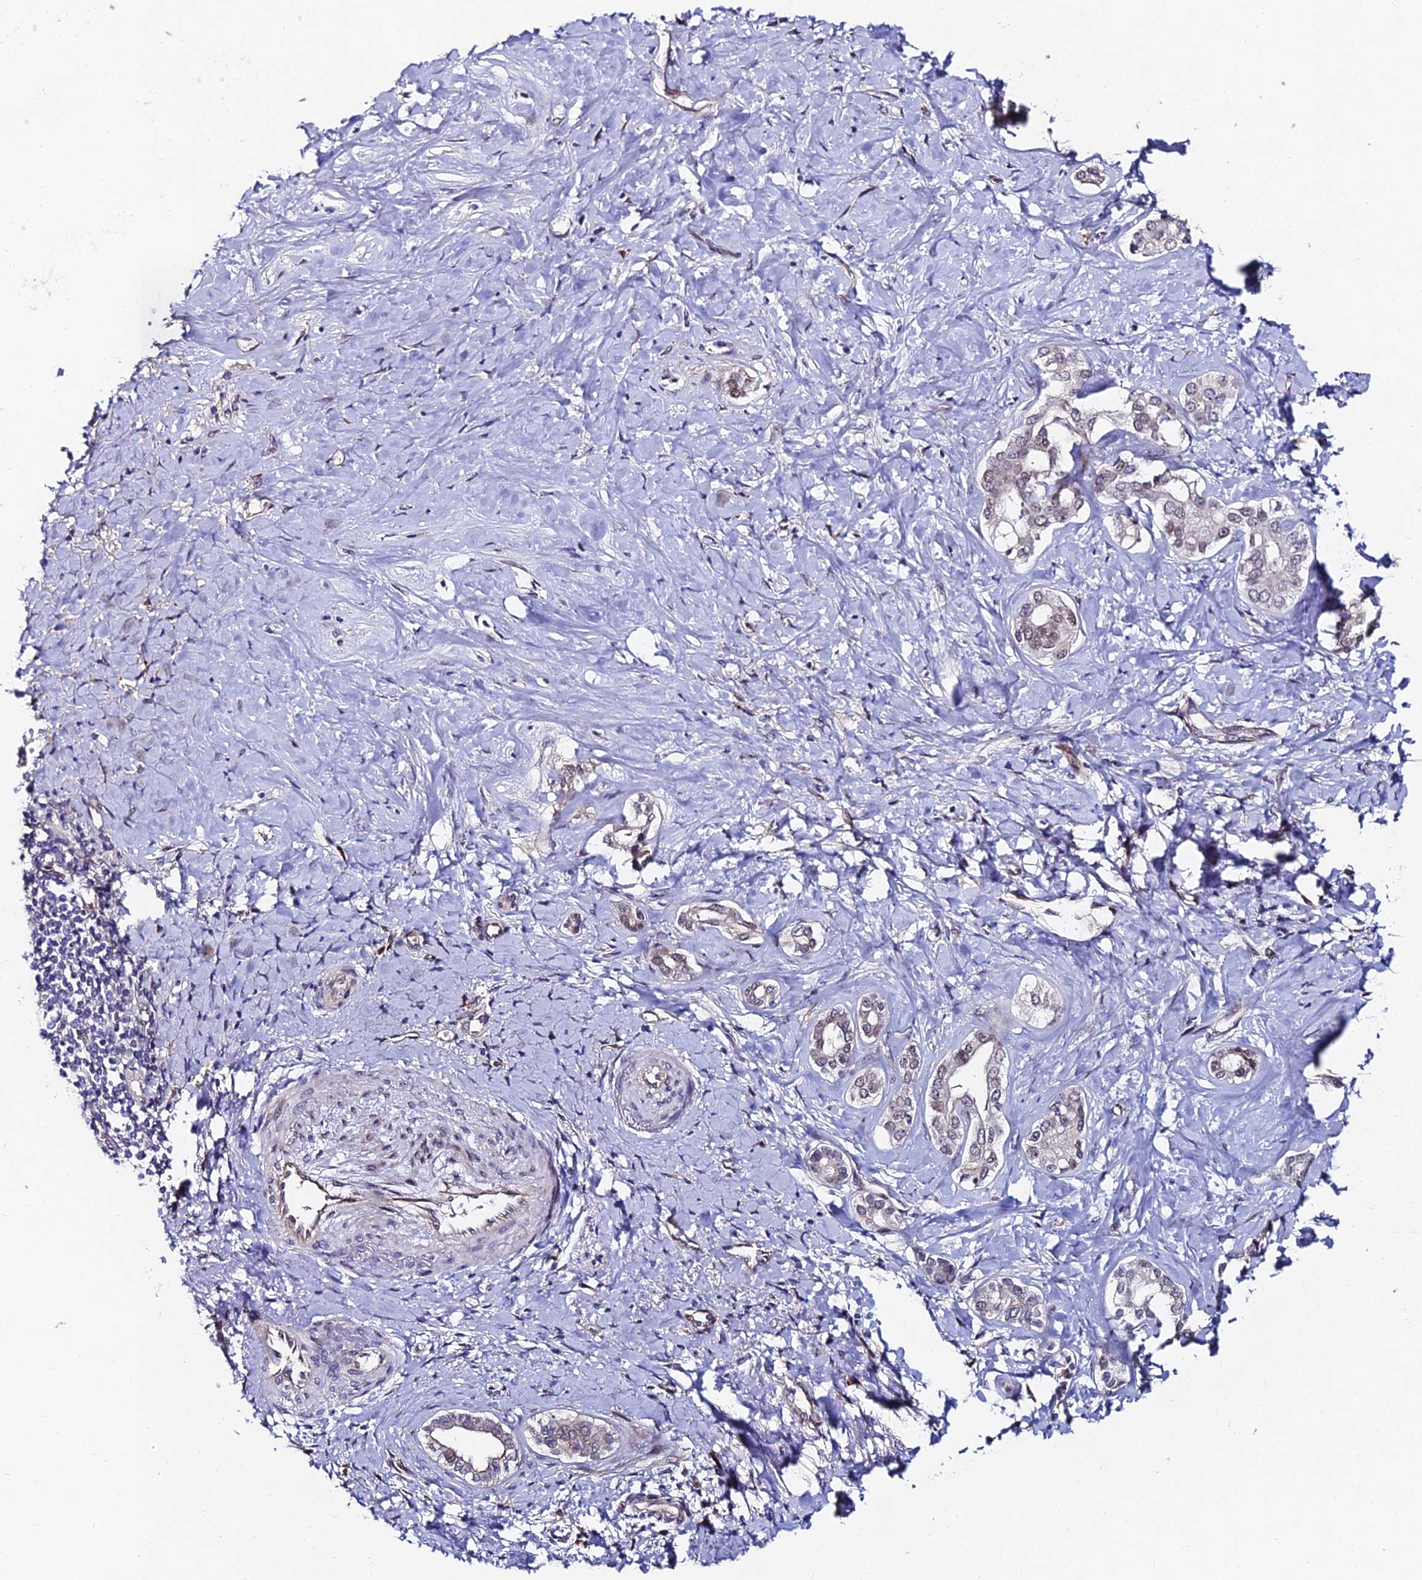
{"staining": {"intensity": "weak", "quantity": "<25%", "location": "nuclear"}, "tissue": "liver cancer", "cell_type": "Tumor cells", "image_type": "cancer", "snomed": [{"axis": "morphology", "description": "Cholangiocarcinoma"}, {"axis": "topography", "description": "Liver"}], "caption": "A micrograph of liver cancer (cholangiocarcinoma) stained for a protein reveals no brown staining in tumor cells.", "gene": "TRIM24", "patient": {"sex": "female", "age": 77}}